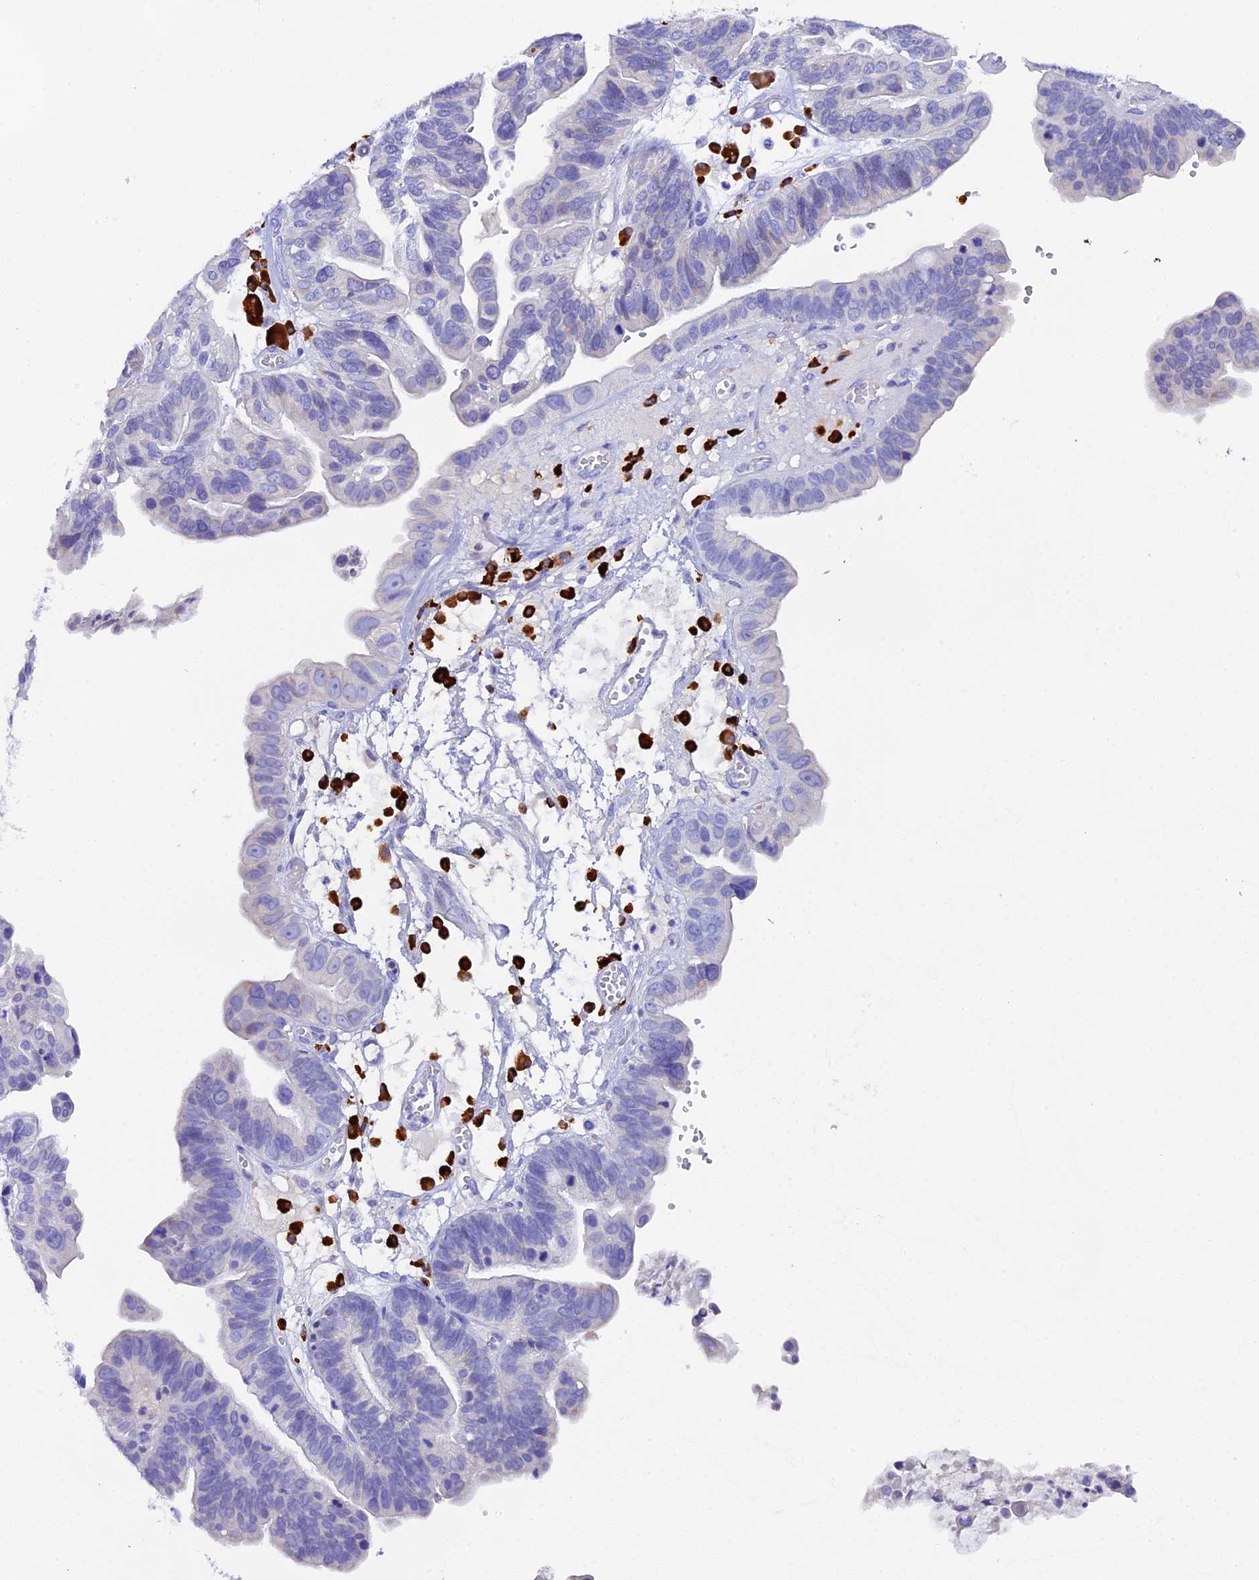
{"staining": {"intensity": "negative", "quantity": "none", "location": "none"}, "tissue": "ovarian cancer", "cell_type": "Tumor cells", "image_type": "cancer", "snomed": [{"axis": "morphology", "description": "Cystadenocarcinoma, serous, NOS"}, {"axis": "topography", "description": "Ovary"}], "caption": "A high-resolution image shows IHC staining of ovarian cancer, which demonstrates no significant positivity in tumor cells. (Brightfield microscopy of DAB (3,3'-diaminobenzidine) immunohistochemistry at high magnification).", "gene": "FKBP11", "patient": {"sex": "female", "age": 56}}